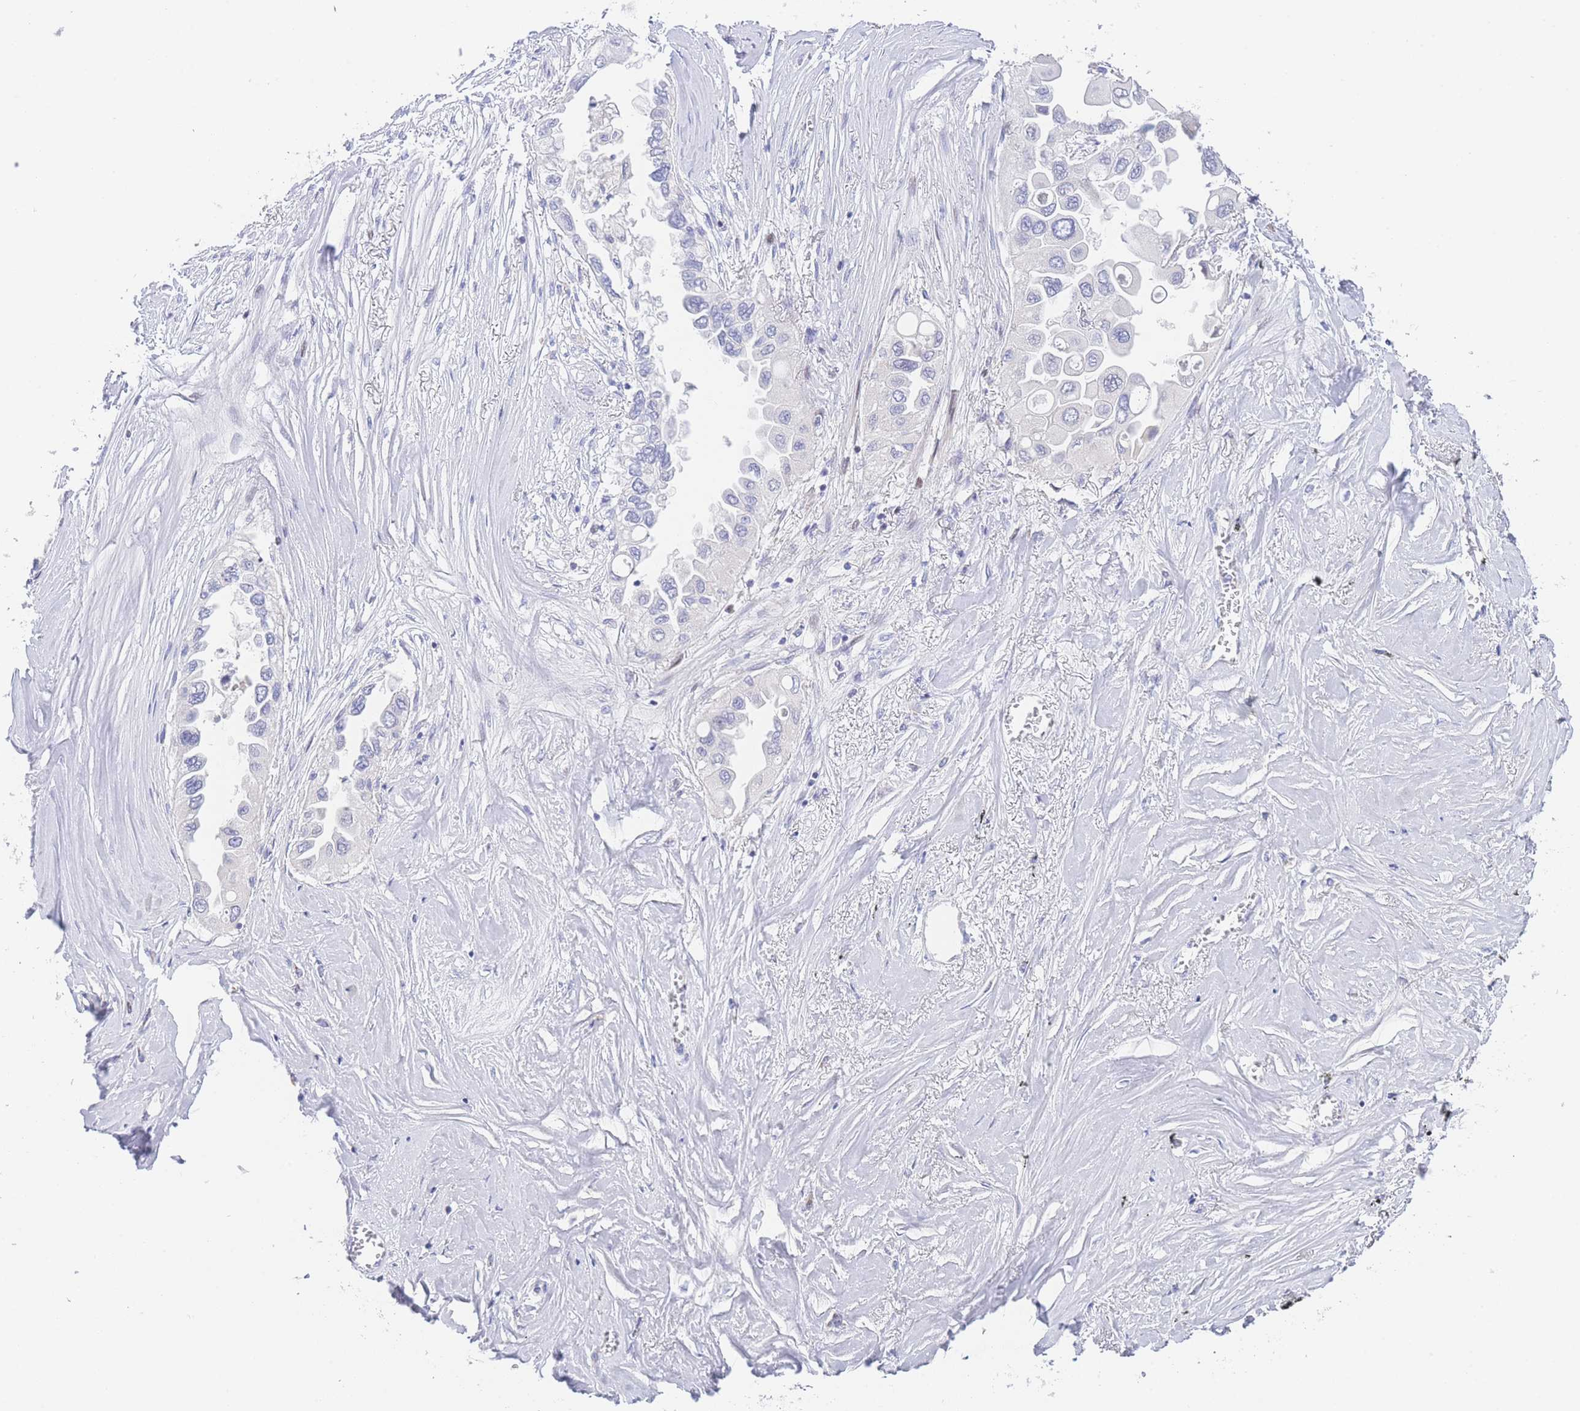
{"staining": {"intensity": "negative", "quantity": "none", "location": "none"}, "tissue": "lung cancer", "cell_type": "Tumor cells", "image_type": "cancer", "snomed": [{"axis": "morphology", "description": "Adenocarcinoma, NOS"}, {"axis": "topography", "description": "Lung"}], "caption": "Immunohistochemistry micrograph of neoplastic tissue: lung adenocarcinoma stained with DAB (3,3'-diaminobenzidine) exhibits no significant protein expression in tumor cells.", "gene": "GPAM", "patient": {"sex": "female", "age": 76}}